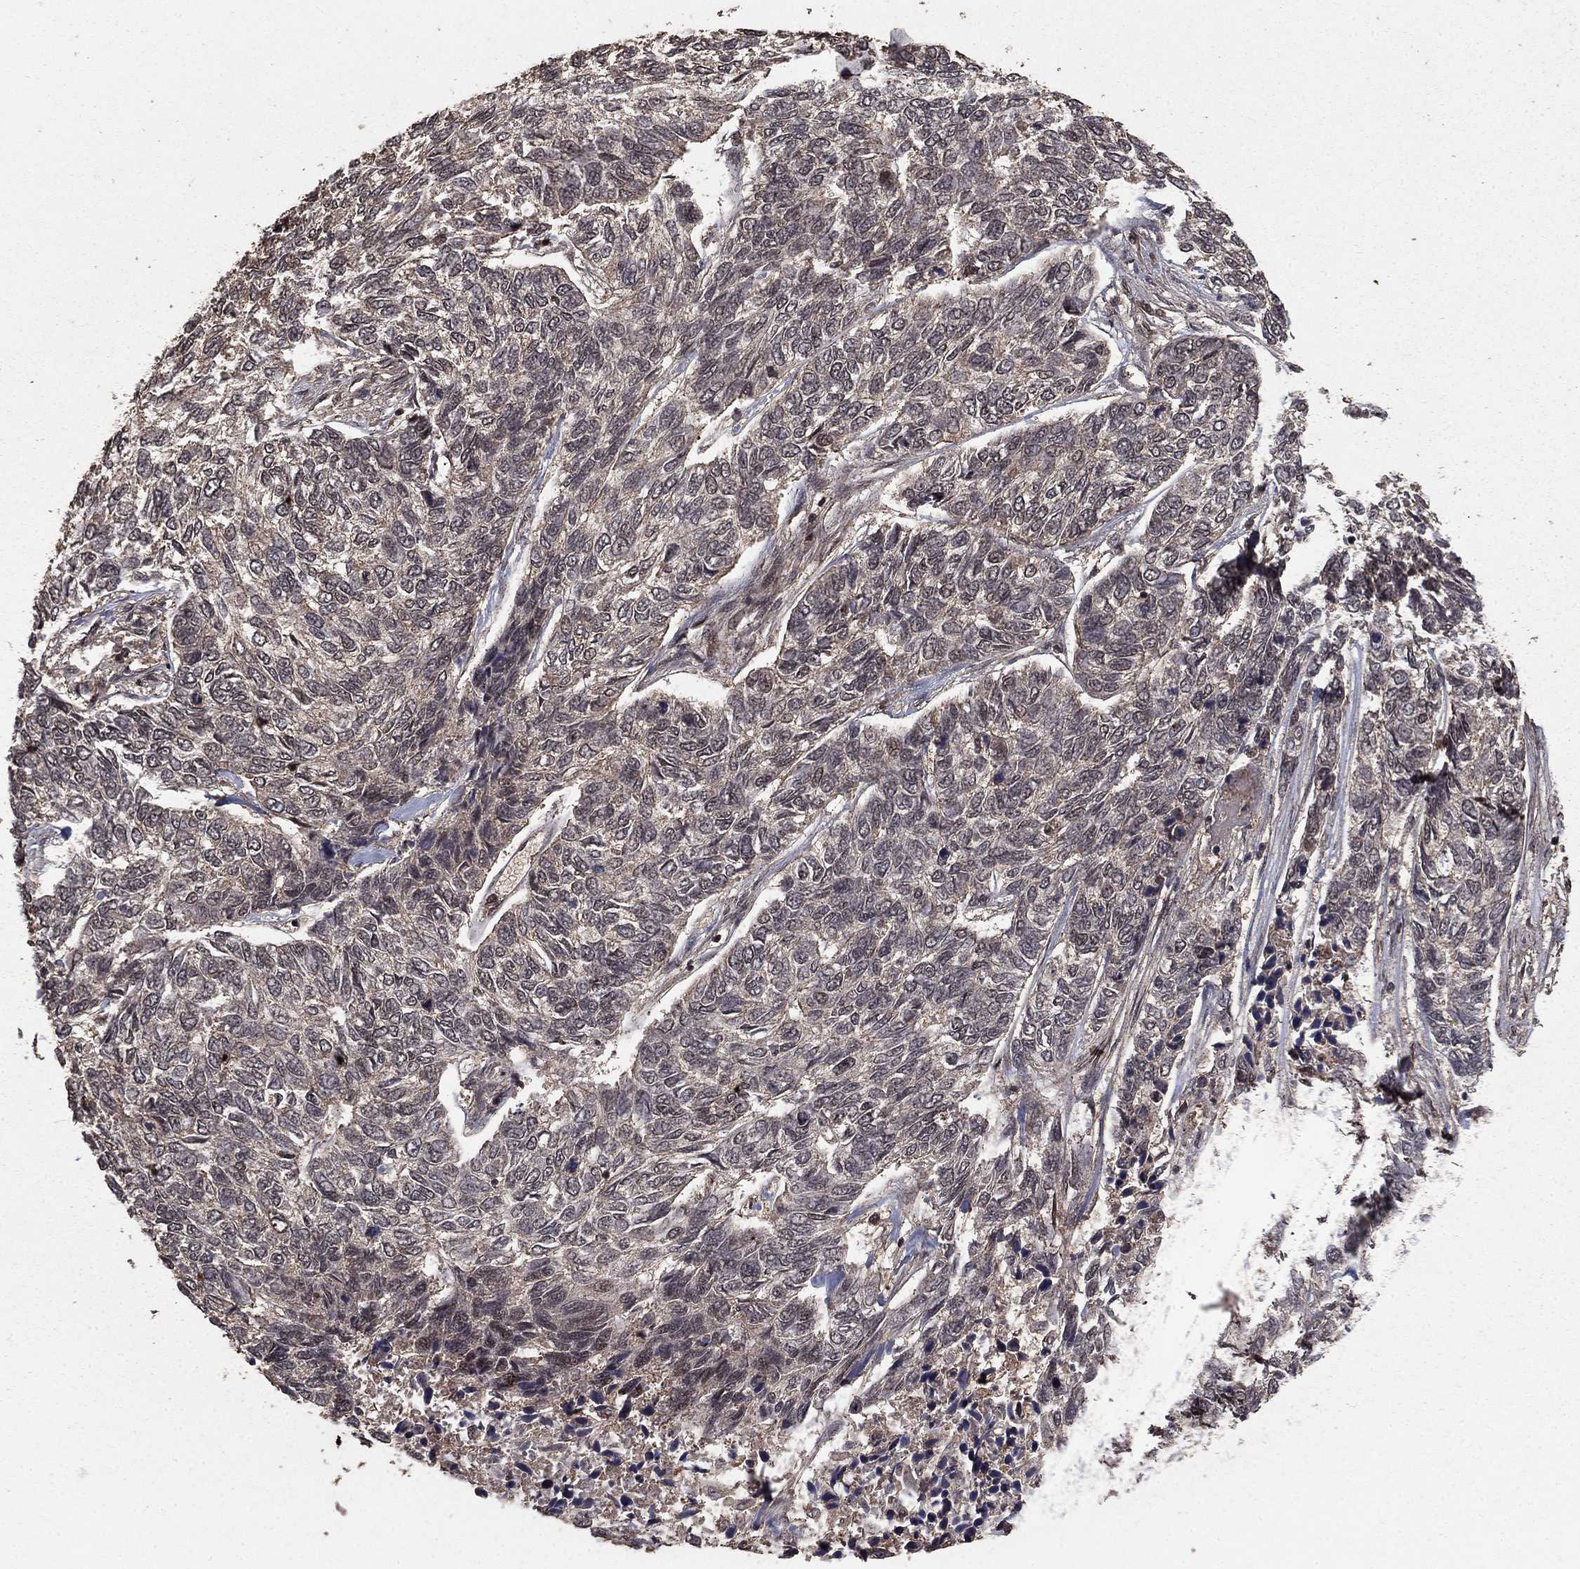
{"staining": {"intensity": "negative", "quantity": "none", "location": "none"}, "tissue": "skin cancer", "cell_type": "Tumor cells", "image_type": "cancer", "snomed": [{"axis": "morphology", "description": "Basal cell carcinoma"}, {"axis": "topography", "description": "Skin"}], "caption": "The image demonstrates no staining of tumor cells in skin cancer.", "gene": "PRDM1", "patient": {"sex": "female", "age": 65}}